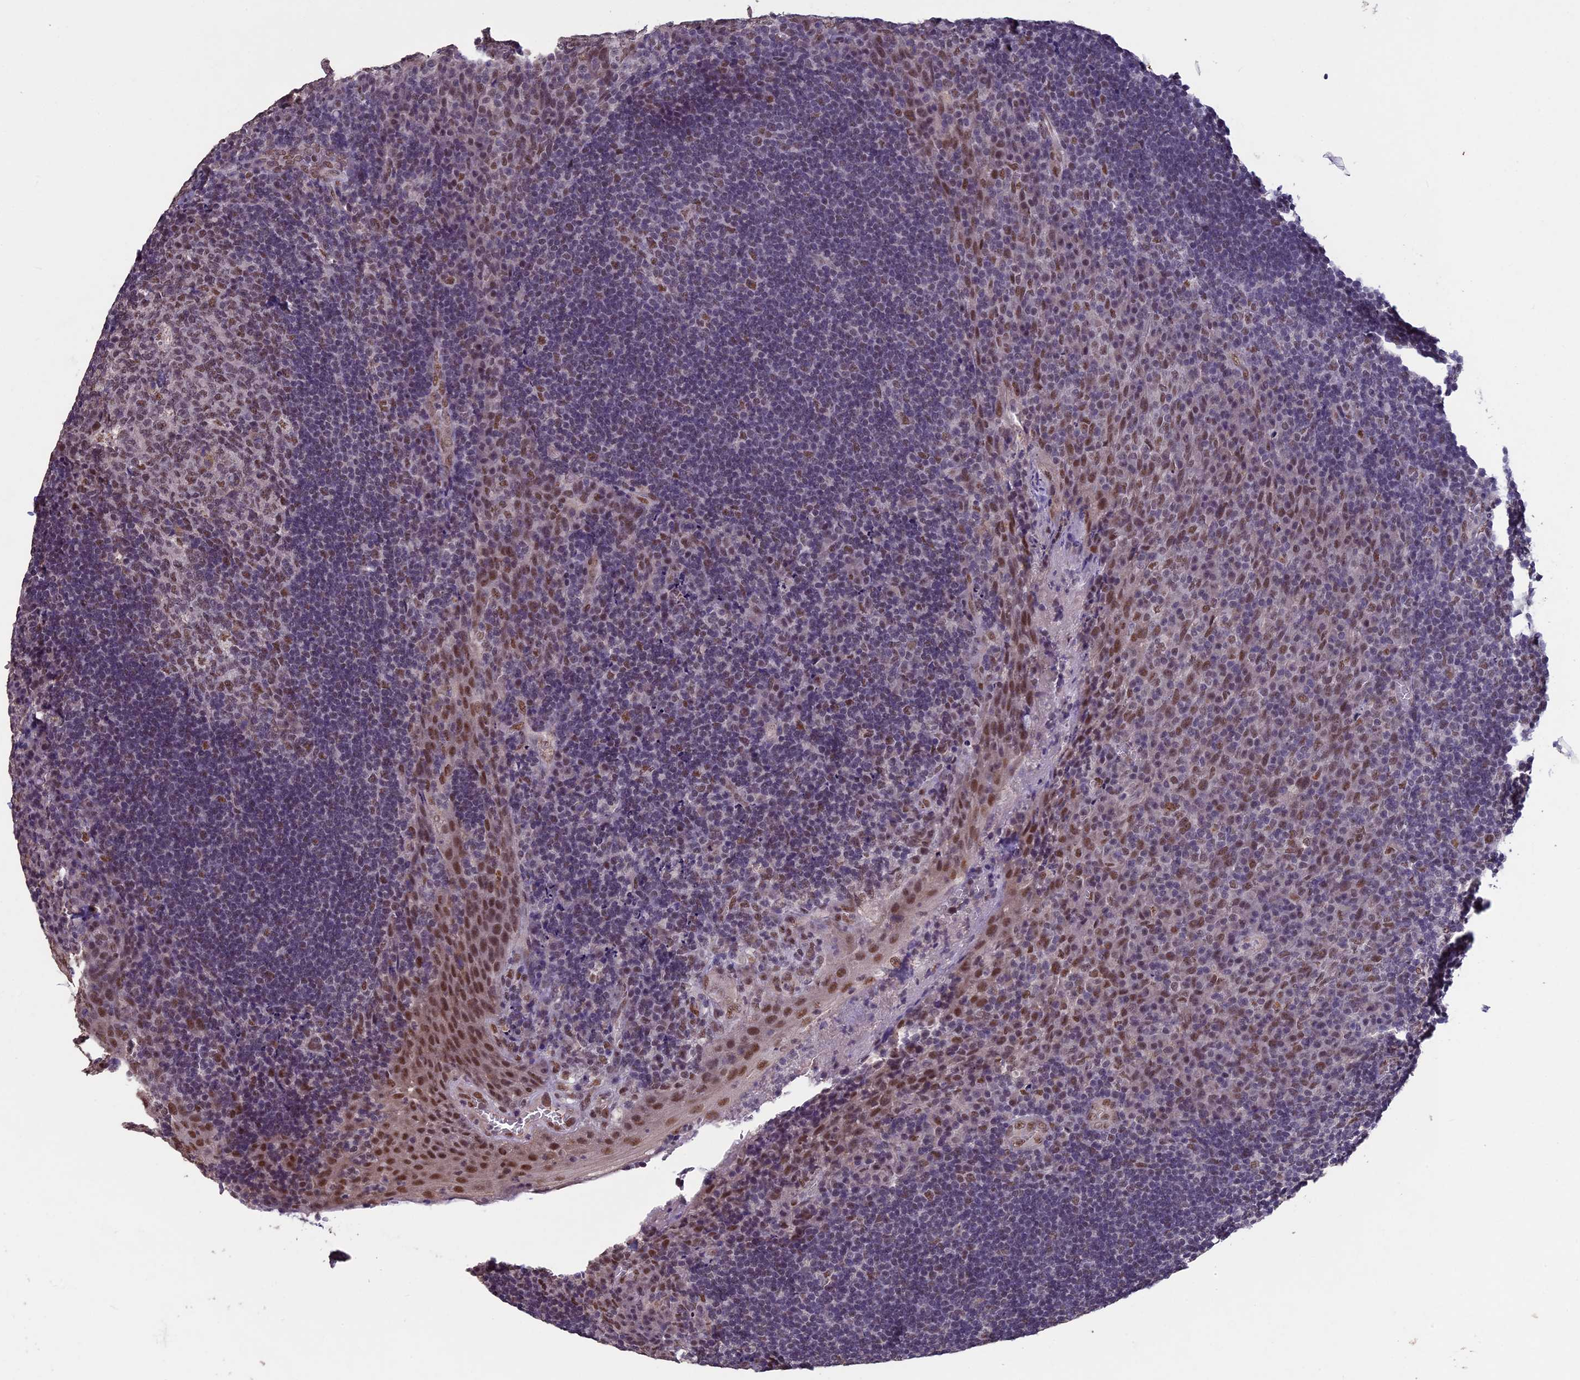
{"staining": {"intensity": "moderate", "quantity": ">75%", "location": "nuclear"}, "tissue": "tonsil", "cell_type": "Germinal center cells", "image_type": "normal", "snomed": [{"axis": "morphology", "description": "Normal tissue, NOS"}, {"axis": "topography", "description": "Tonsil"}], "caption": "High-magnification brightfield microscopy of normal tonsil stained with DAB (brown) and counterstained with hematoxylin (blue). germinal center cells exhibit moderate nuclear positivity is identified in approximately>75% of cells.", "gene": "RNF40", "patient": {"sex": "male", "age": 17}}